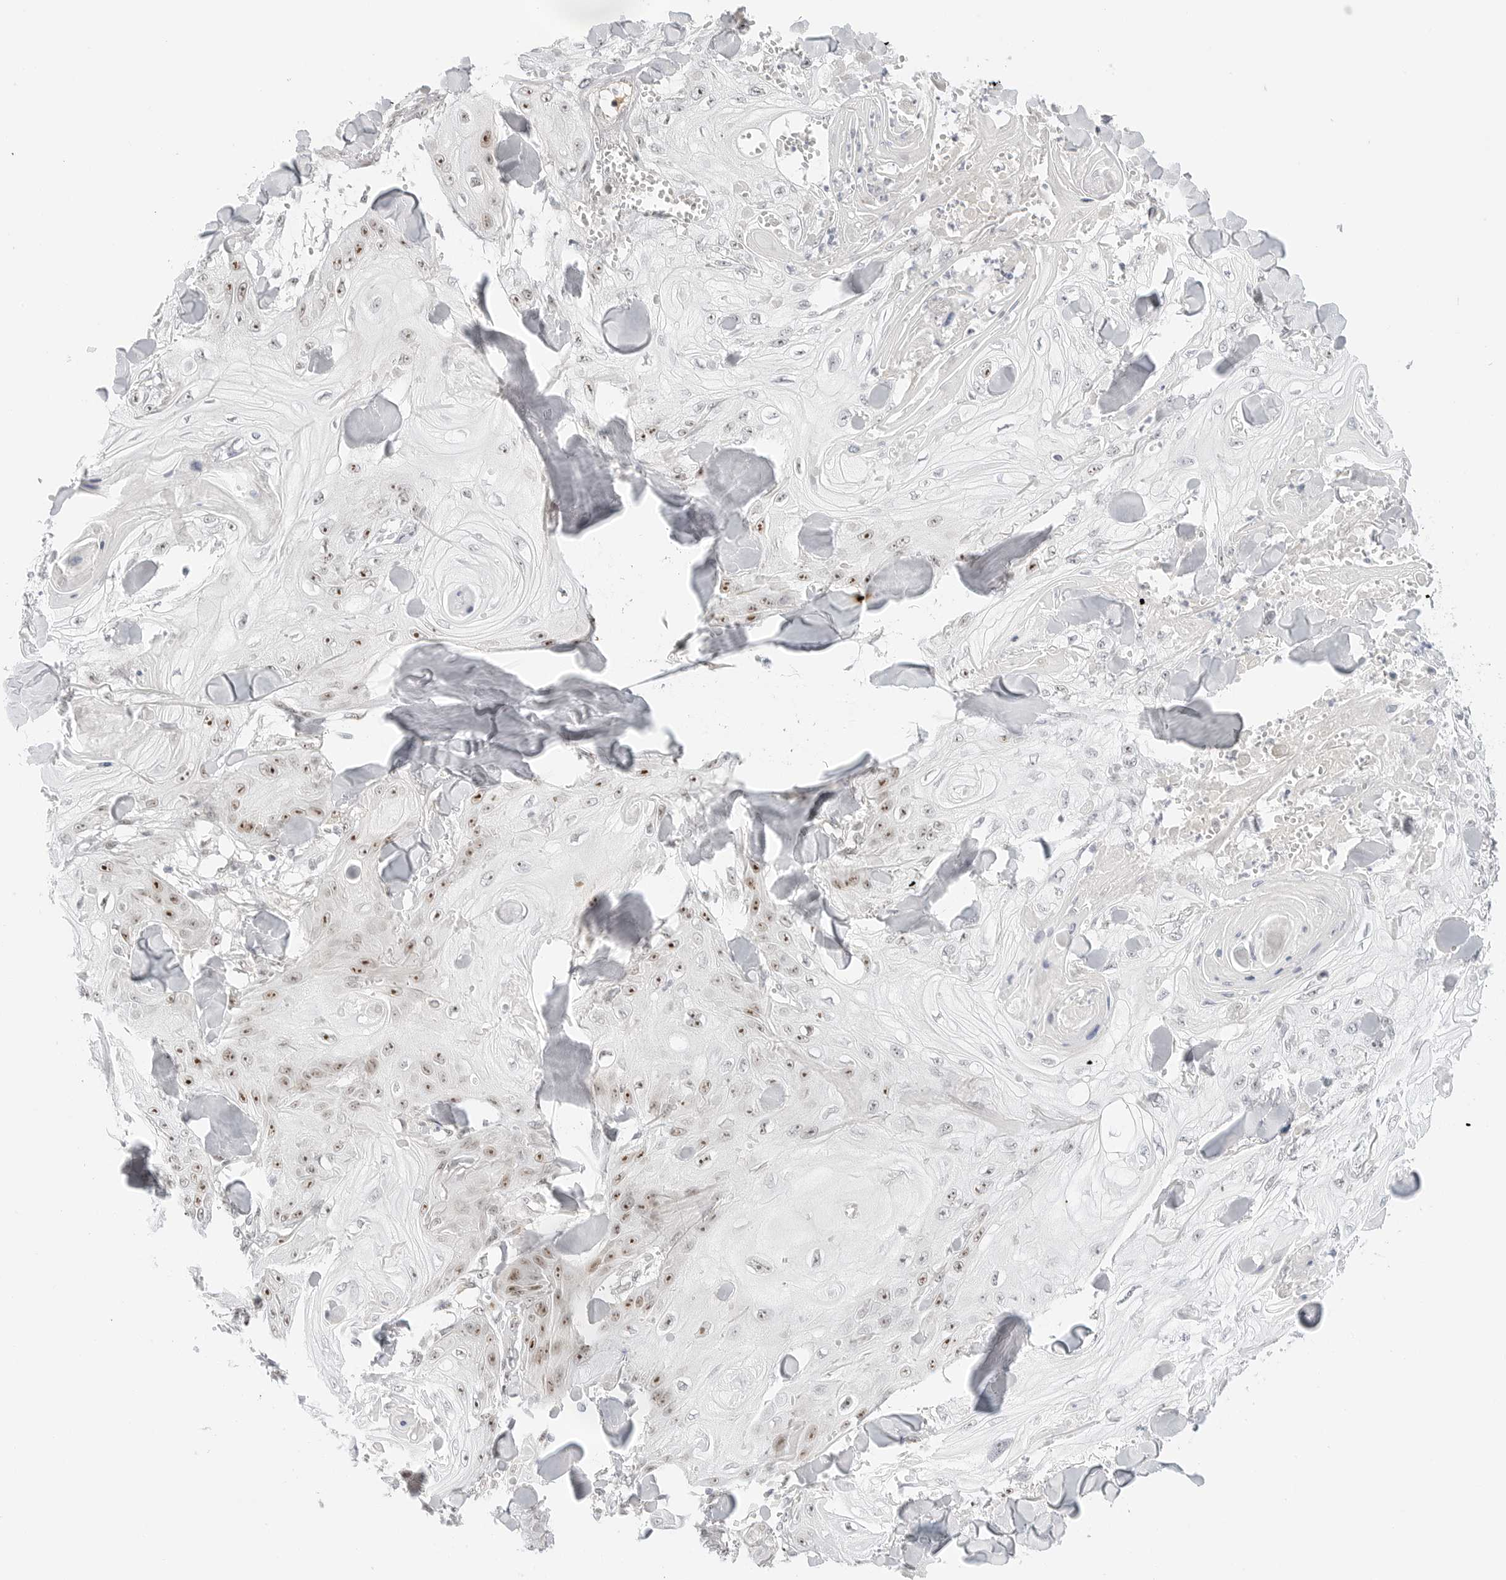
{"staining": {"intensity": "moderate", "quantity": ">75%", "location": "nuclear"}, "tissue": "skin cancer", "cell_type": "Tumor cells", "image_type": "cancer", "snomed": [{"axis": "morphology", "description": "Squamous cell carcinoma, NOS"}, {"axis": "topography", "description": "Skin"}], "caption": "The image exhibits immunohistochemical staining of skin cancer. There is moderate nuclear staining is seen in about >75% of tumor cells. (brown staining indicates protein expression, while blue staining denotes nuclei).", "gene": "HIPK3", "patient": {"sex": "male", "age": 74}}